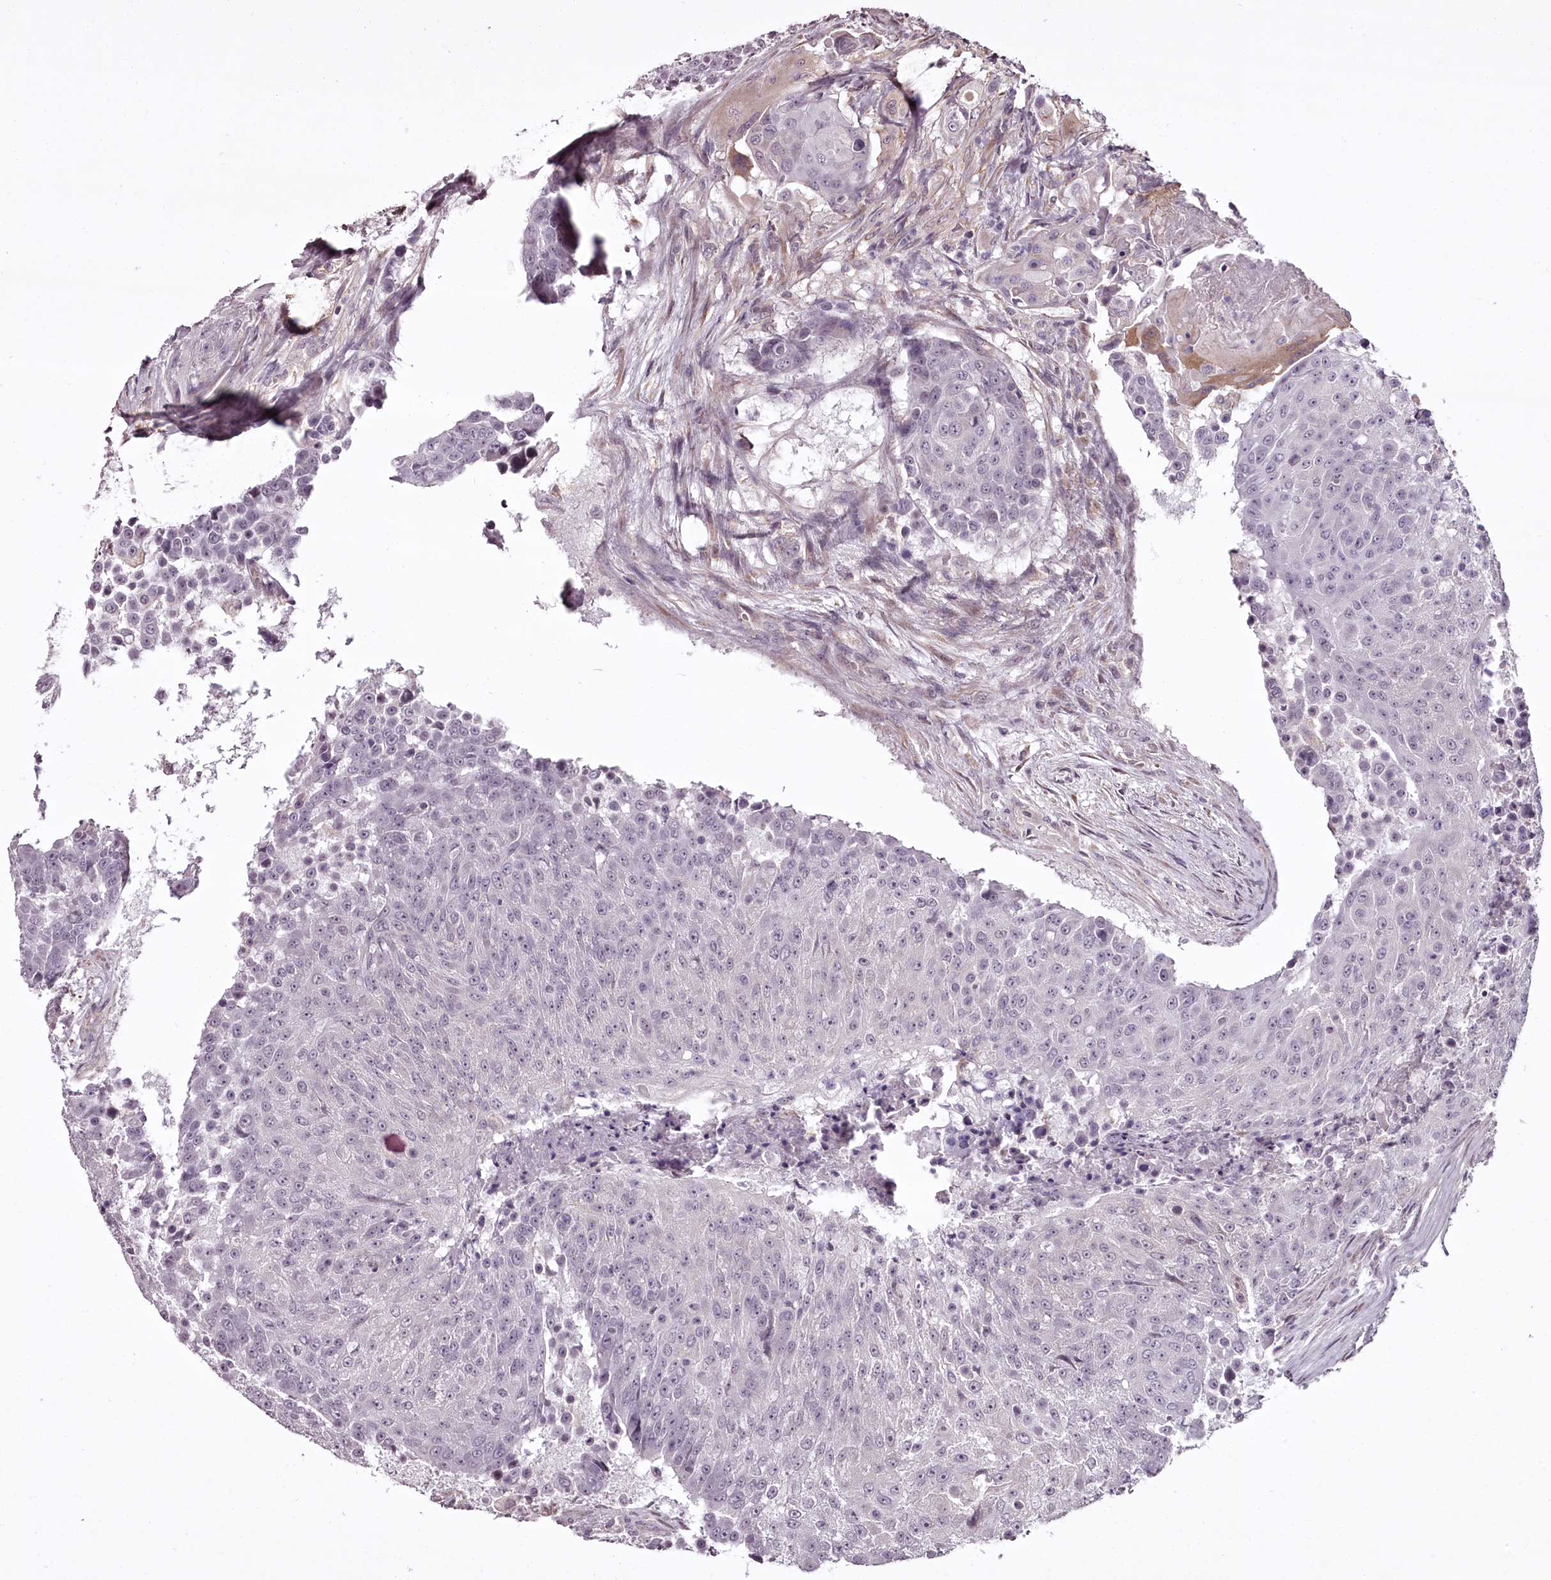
{"staining": {"intensity": "negative", "quantity": "none", "location": "none"}, "tissue": "urothelial cancer", "cell_type": "Tumor cells", "image_type": "cancer", "snomed": [{"axis": "morphology", "description": "Urothelial carcinoma, High grade"}, {"axis": "topography", "description": "Urinary bladder"}], "caption": "Protein analysis of urothelial cancer displays no significant staining in tumor cells.", "gene": "CCDC92", "patient": {"sex": "female", "age": 63}}